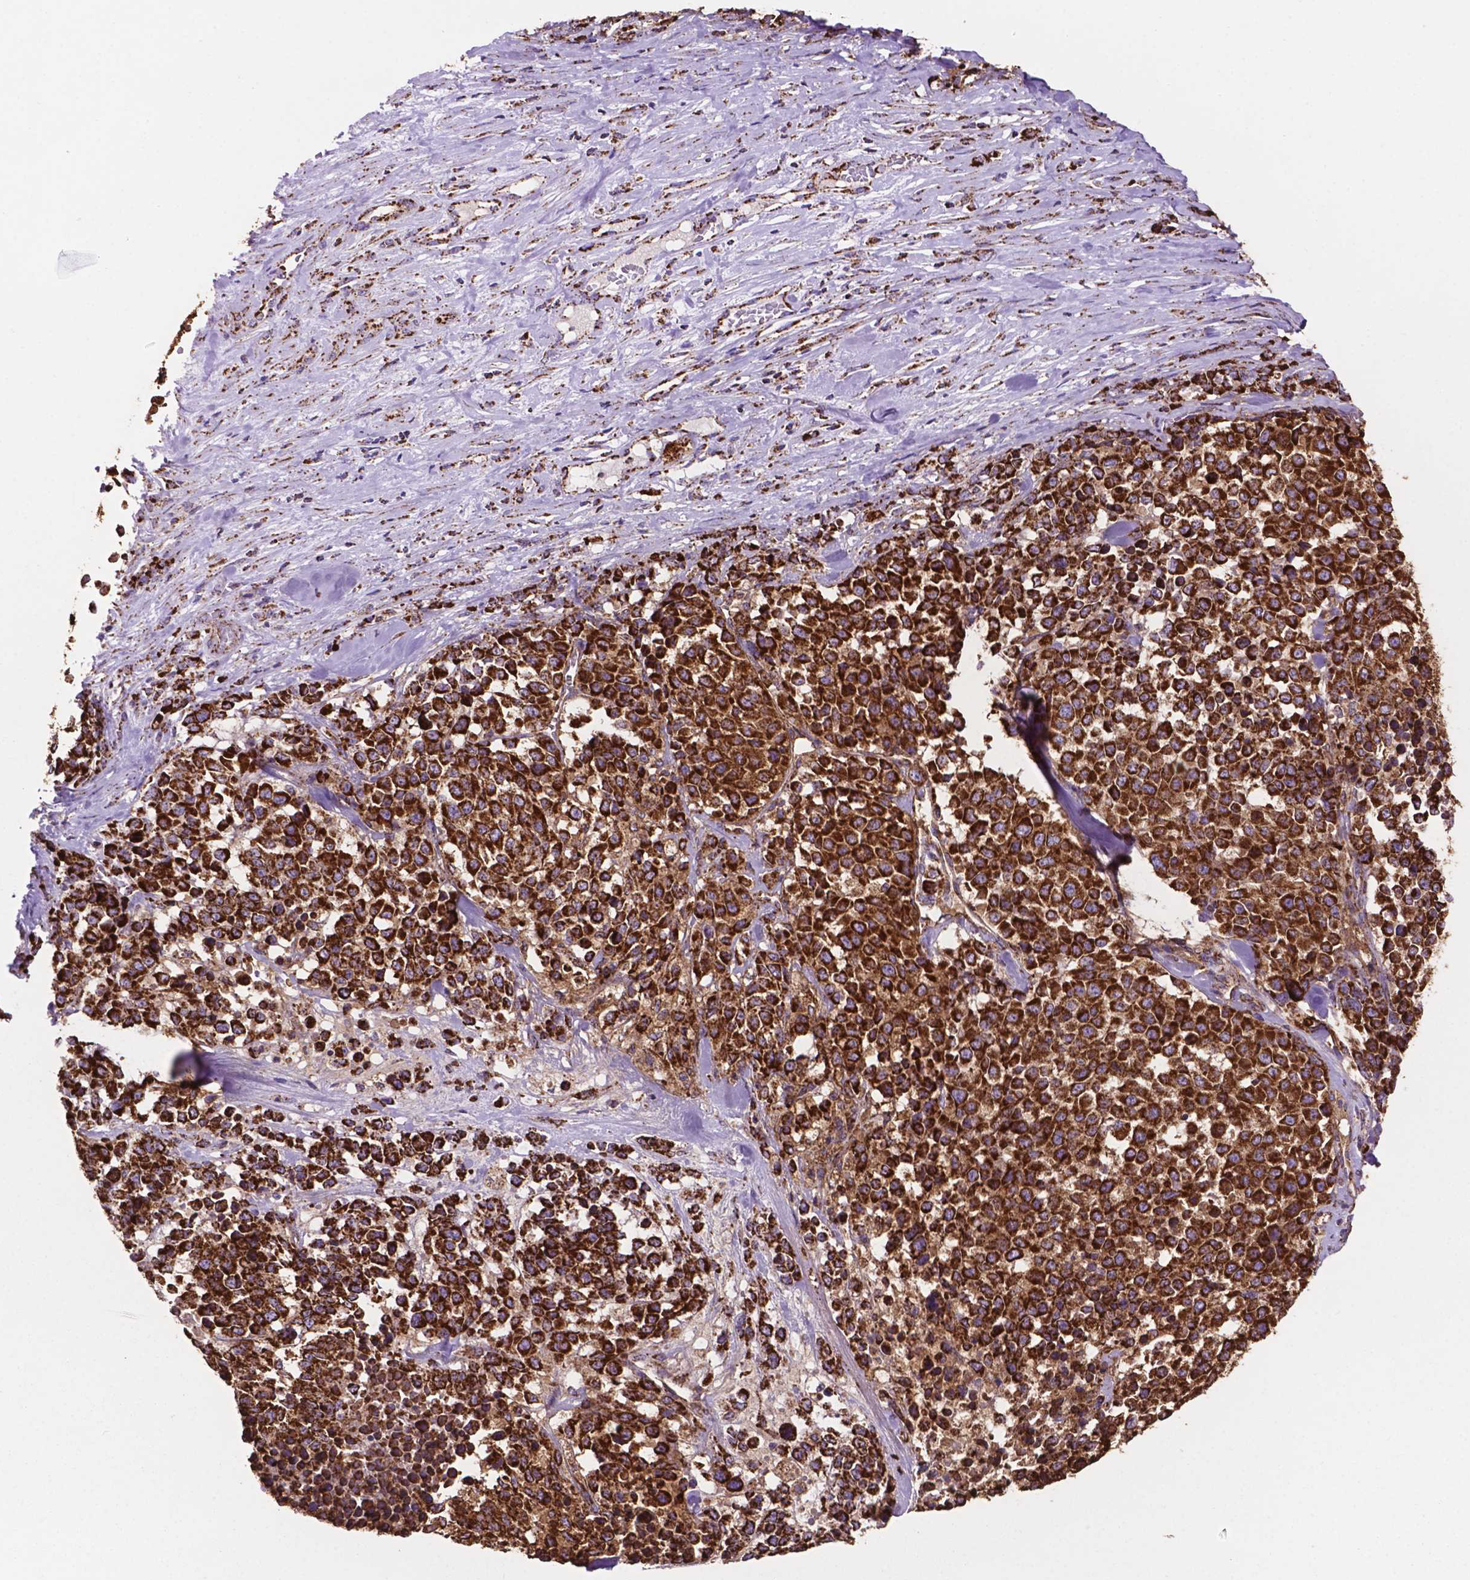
{"staining": {"intensity": "strong", "quantity": ">75%", "location": "cytoplasmic/membranous"}, "tissue": "melanoma", "cell_type": "Tumor cells", "image_type": "cancer", "snomed": [{"axis": "morphology", "description": "Malignant melanoma, Metastatic site"}, {"axis": "topography", "description": "Skin"}], "caption": "Immunohistochemistry (IHC) (DAB) staining of human melanoma exhibits strong cytoplasmic/membranous protein expression in approximately >75% of tumor cells.", "gene": "HSPD1", "patient": {"sex": "male", "age": 84}}